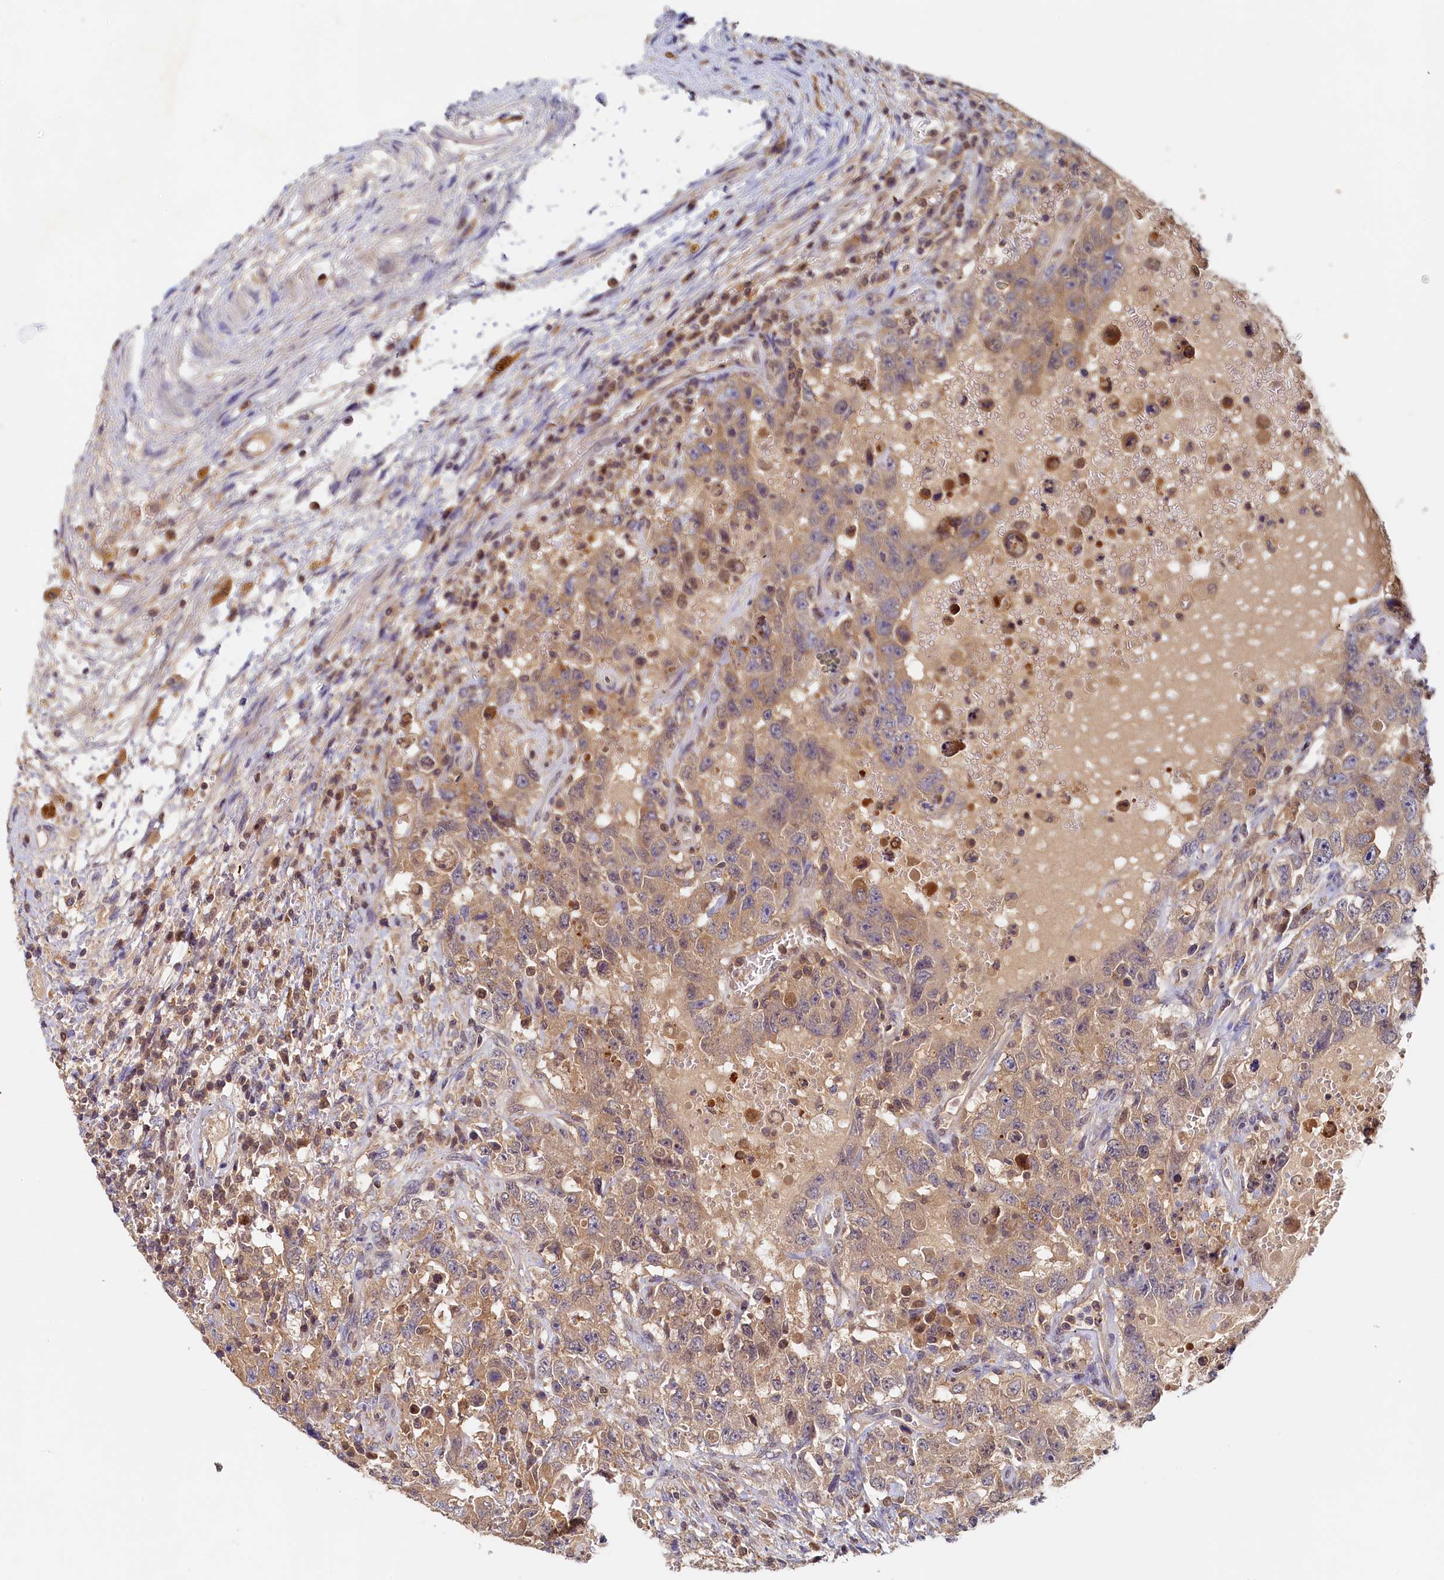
{"staining": {"intensity": "moderate", "quantity": ">75%", "location": "cytoplasmic/membranous,nuclear"}, "tissue": "testis cancer", "cell_type": "Tumor cells", "image_type": "cancer", "snomed": [{"axis": "morphology", "description": "Carcinoma, Embryonal, NOS"}, {"axis": "topography", "description": "Testis"}], "caption": "Moderate cytoplasmic/membranous and nuclear staining is appreciated in about >75% of tumor cells in testis cancer (embryonal carcinoma).", "gene": "PAAF1", "patient": {"sex": "male", "age": 26}}